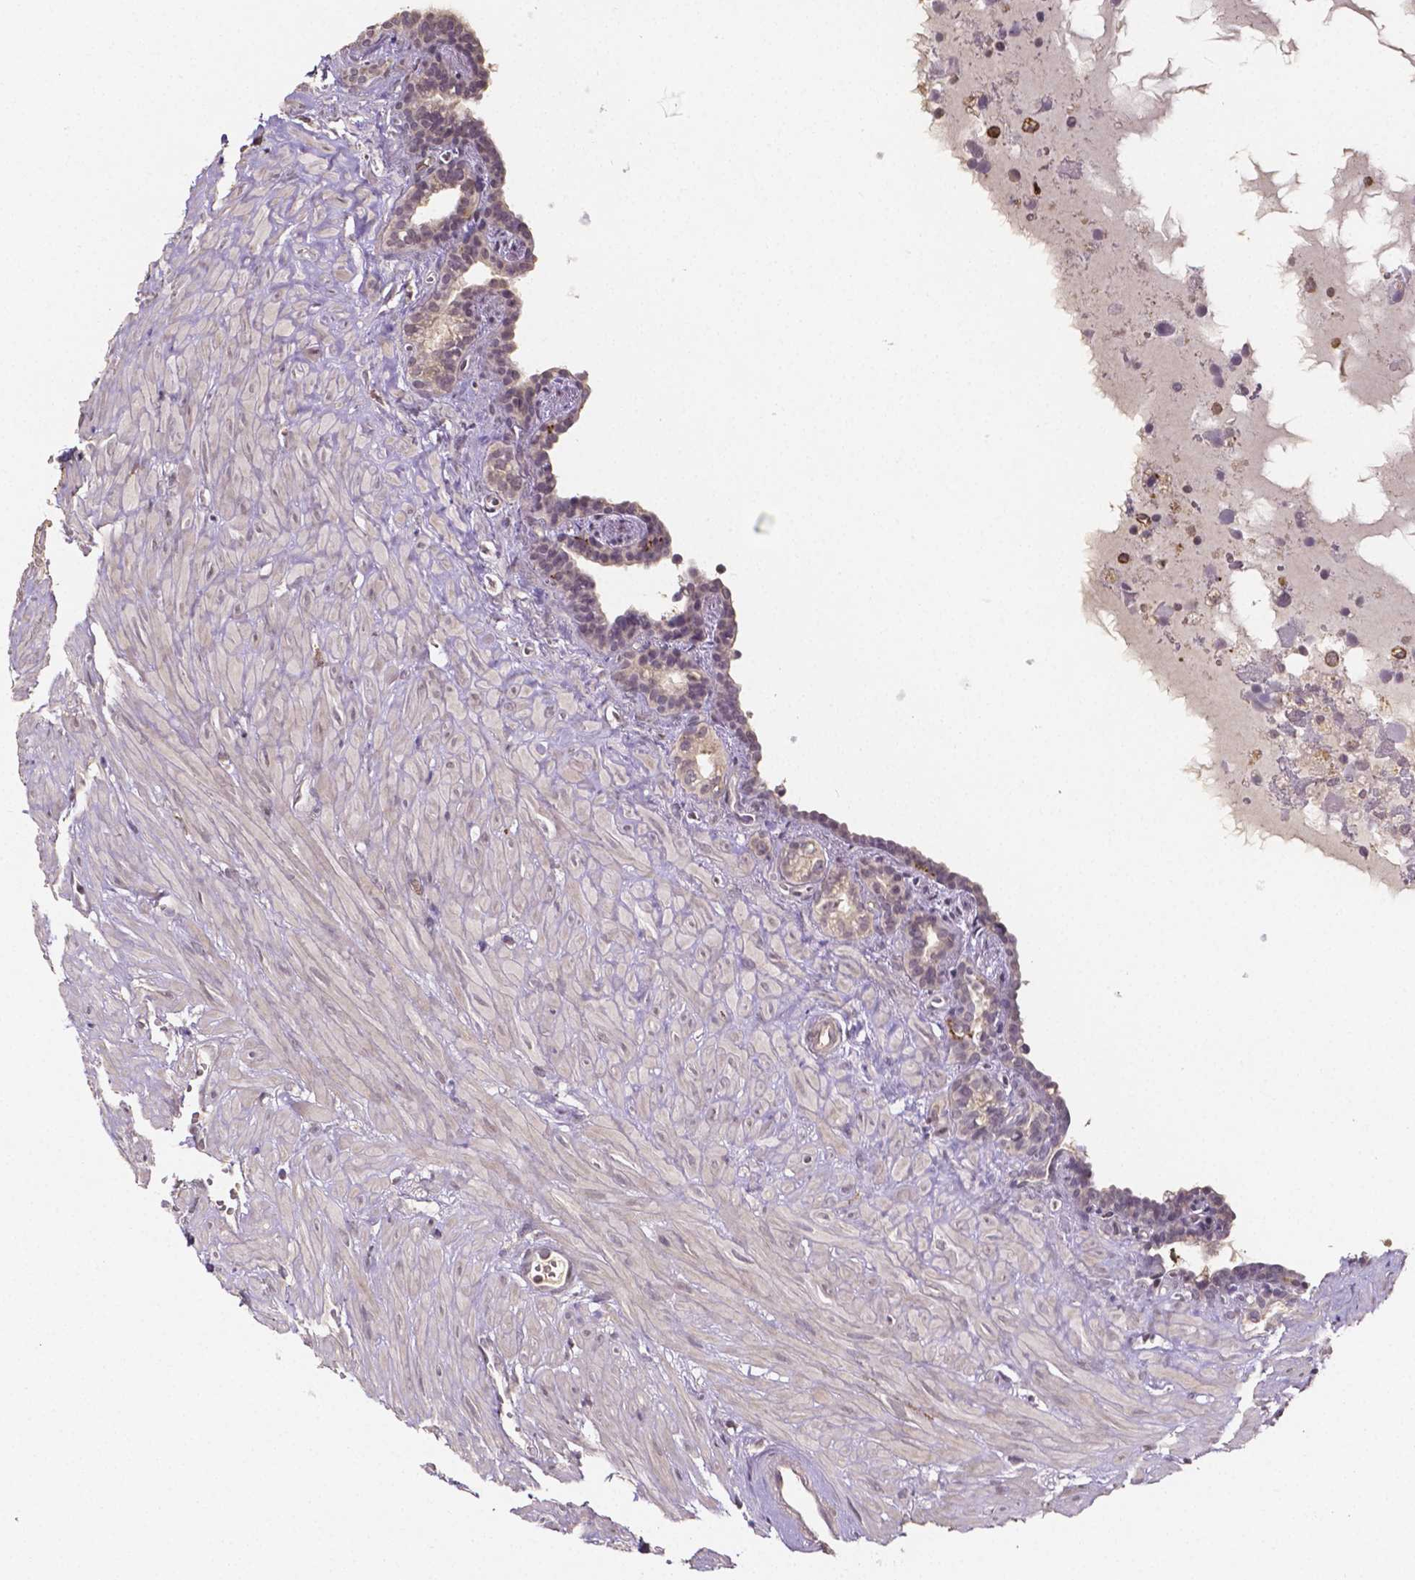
{"staining": {"intensity": "negative", "quantity": "none", "location": "none"}, "tissue": "seminal vesicle", "cell_type": "Glandular cells", "image_type": "normal", "snomed": [{"axis": "morphology", "description": "Normal tissue, NOS"}, {"axis": "topography", "description": "Seminal veicle"}], "caption": "IHC histopathology image of normal seminal vesicle: seminal vesicle stained with DAB (3,3'-diaminobenzidine) demonstrates no significant protein staining in glandular cells.", "gene": "NRGN", "patient": {"sex": "male", "age": 76}}